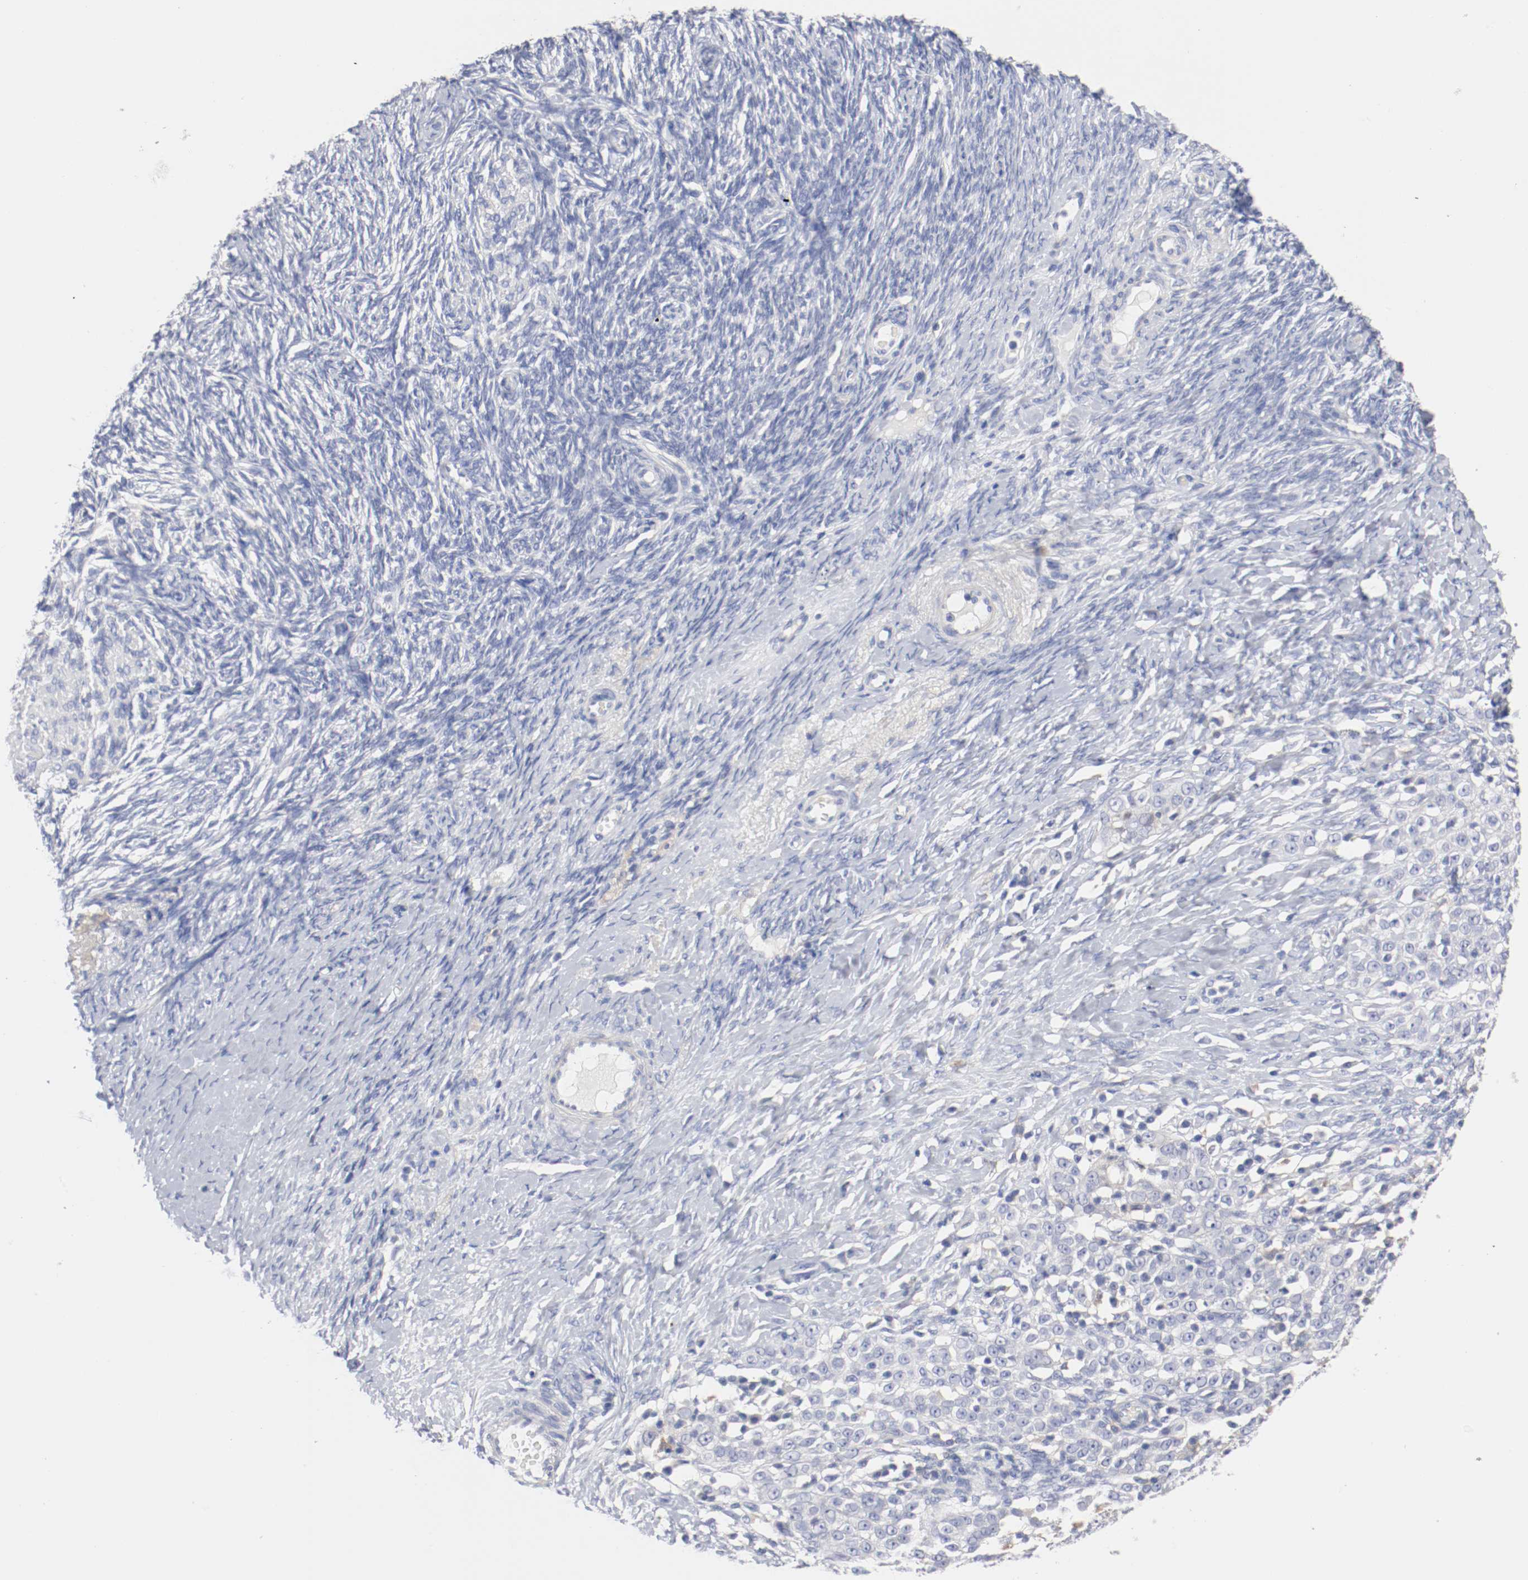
{"staining": {"intensity": "negative", "quantity": "none", "location": "none"}, "tissue": "ovarian cancer", "cell_type": "Tumor cells", "image_type": "cancer", "snomed": [{"axis": "morphology", "description": "Normal tissue, NOS"}, {"axis": "morphology", "description": "Cystadenocarcinoma, serous, NOS"}, {"axis": "topography", "description": "Ovary"}], "caption": "An image of human ovarian serous cystadenocarcinoma is negative for staining in tumor cells.", "gene": "FGFBP1", "patient": {"sex": "female", "age": 62}}